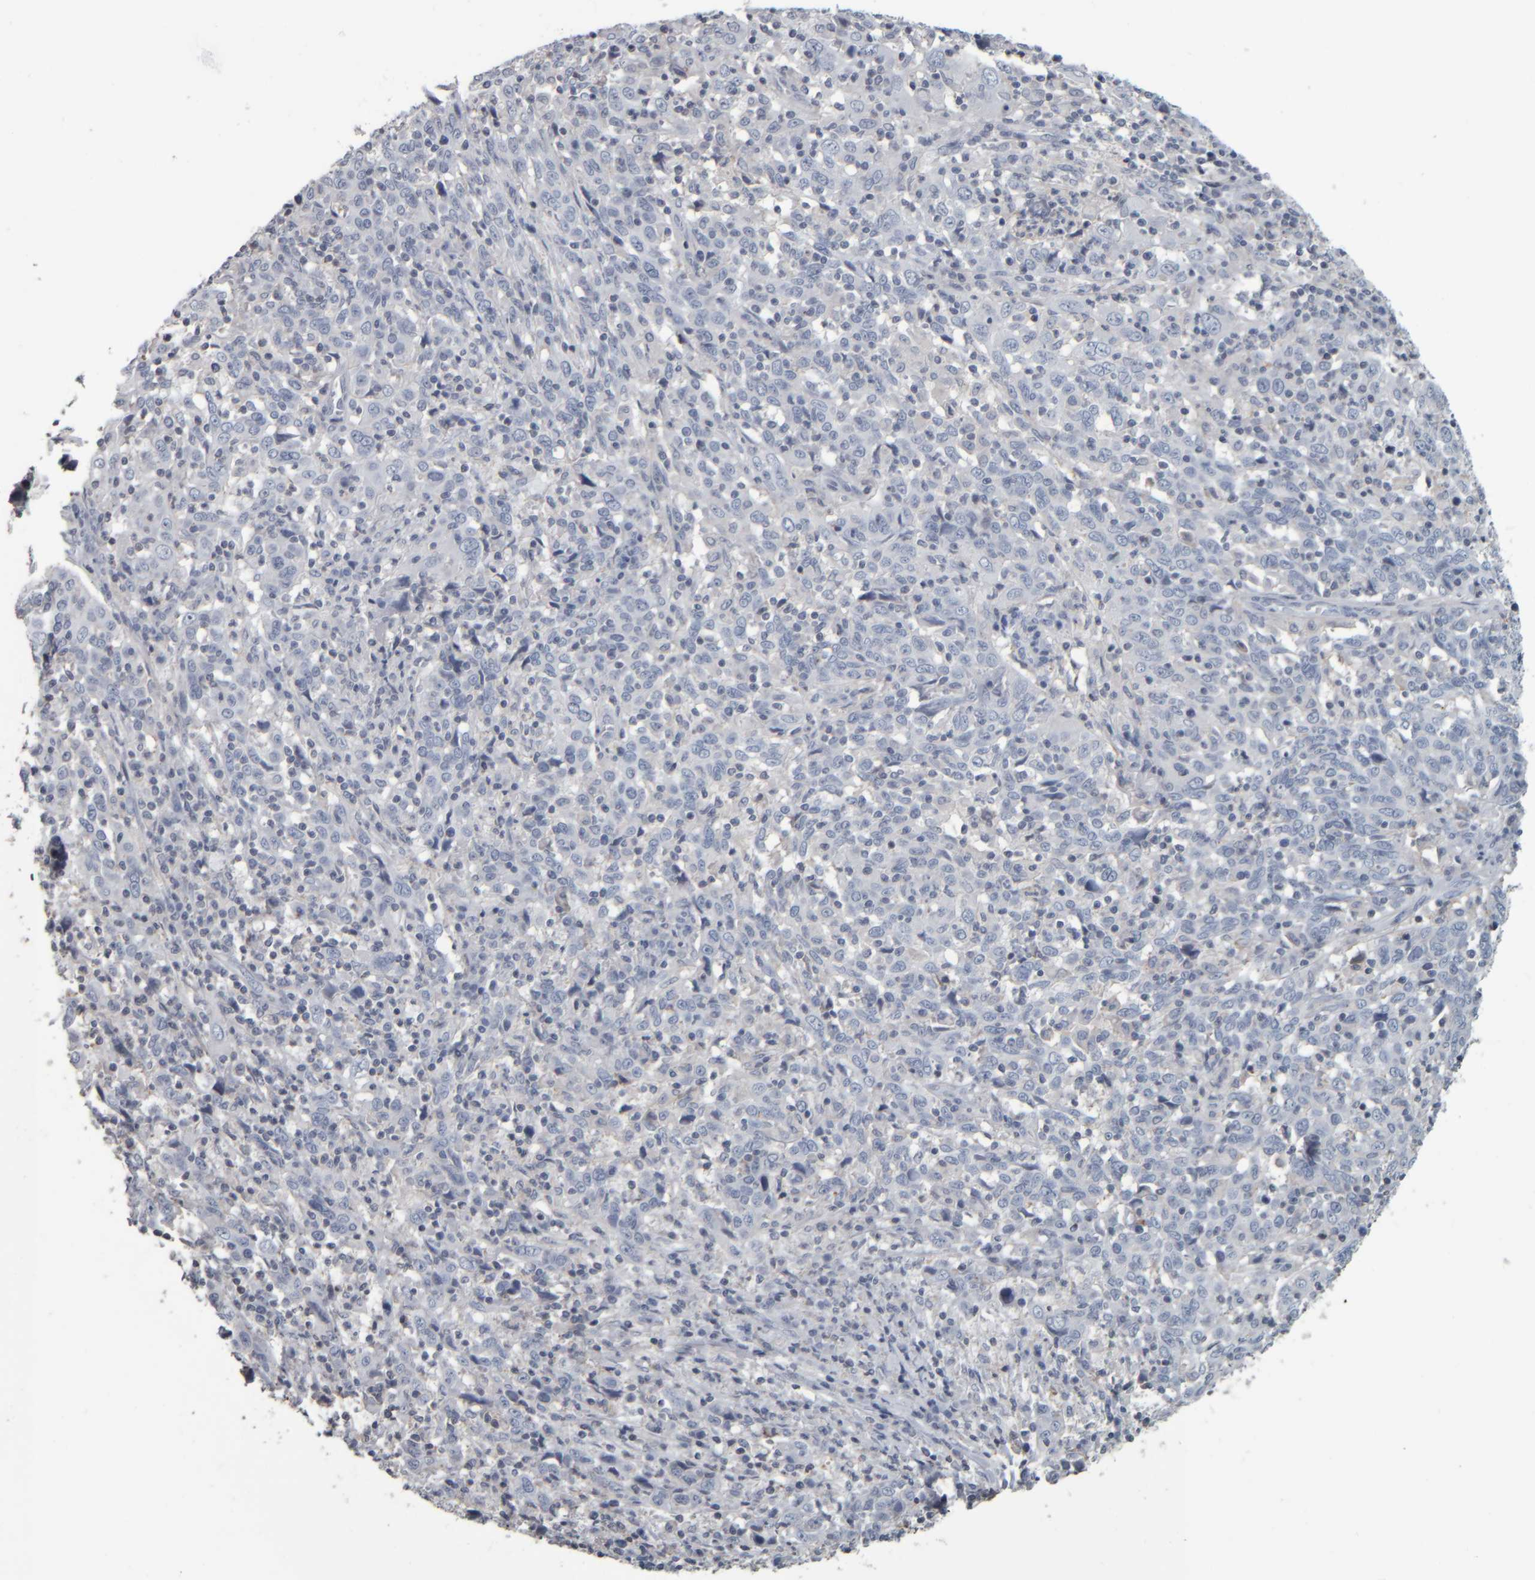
{"staining": {"intensity": "negative", "quantity": "none", "location": "none"}, "tissue": "cervical cancer", "cell_type": "Tumor cells", "image_type": "cancer", "snomed": [{"axis": "morphology", "description": "Squamous cell carcinoma, NOS"}, {"axis": "topography", "description": "Cervix"}], "caption": "Tumor cells show no significant protein positivity in squamous cell carcinoma (cervical). Nuclei are stained in blue.", "gene": "CAVIN4", "patient": {"sex": "female", "age": 46}}